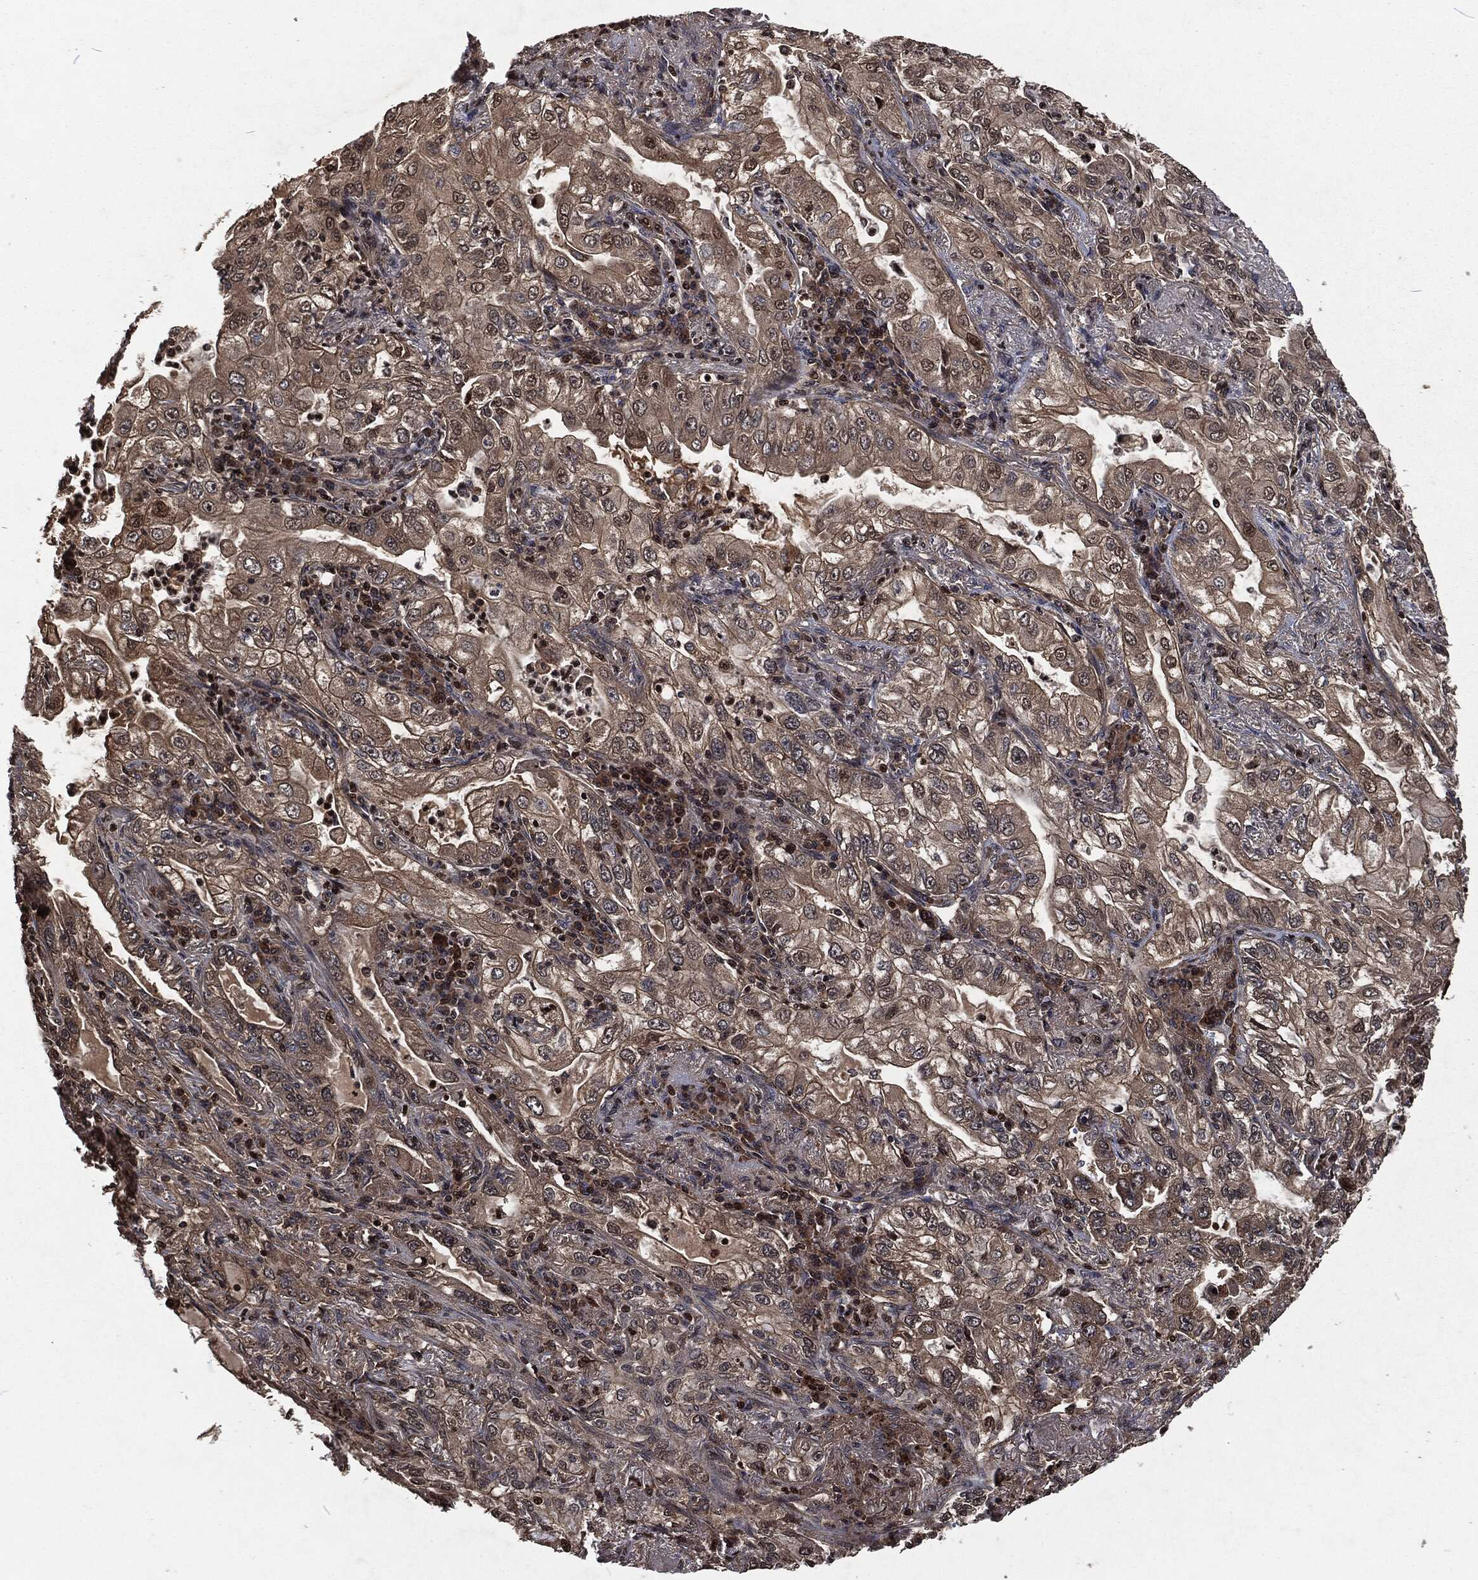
{"staining": {"intensity": "weak", "quantity": ">75%", "location": "cytoplasmic/membranous"}, "tissue": "lung cancer", "cell_type": "Tumor cells", "image_type": "cancer", "snomed": [{"axis": "morphology", "description": "Adenocarcinoma, NOS"}, {"axis": "topography", "description": "Lung"}], "caption": "Weak cytoplasmic/membranous protein positivity is appreciated in approximately >75% of tumor cells in lung cancer.", "gene": "SNAI1", "patient": {"sex": "female", "age": 73}}